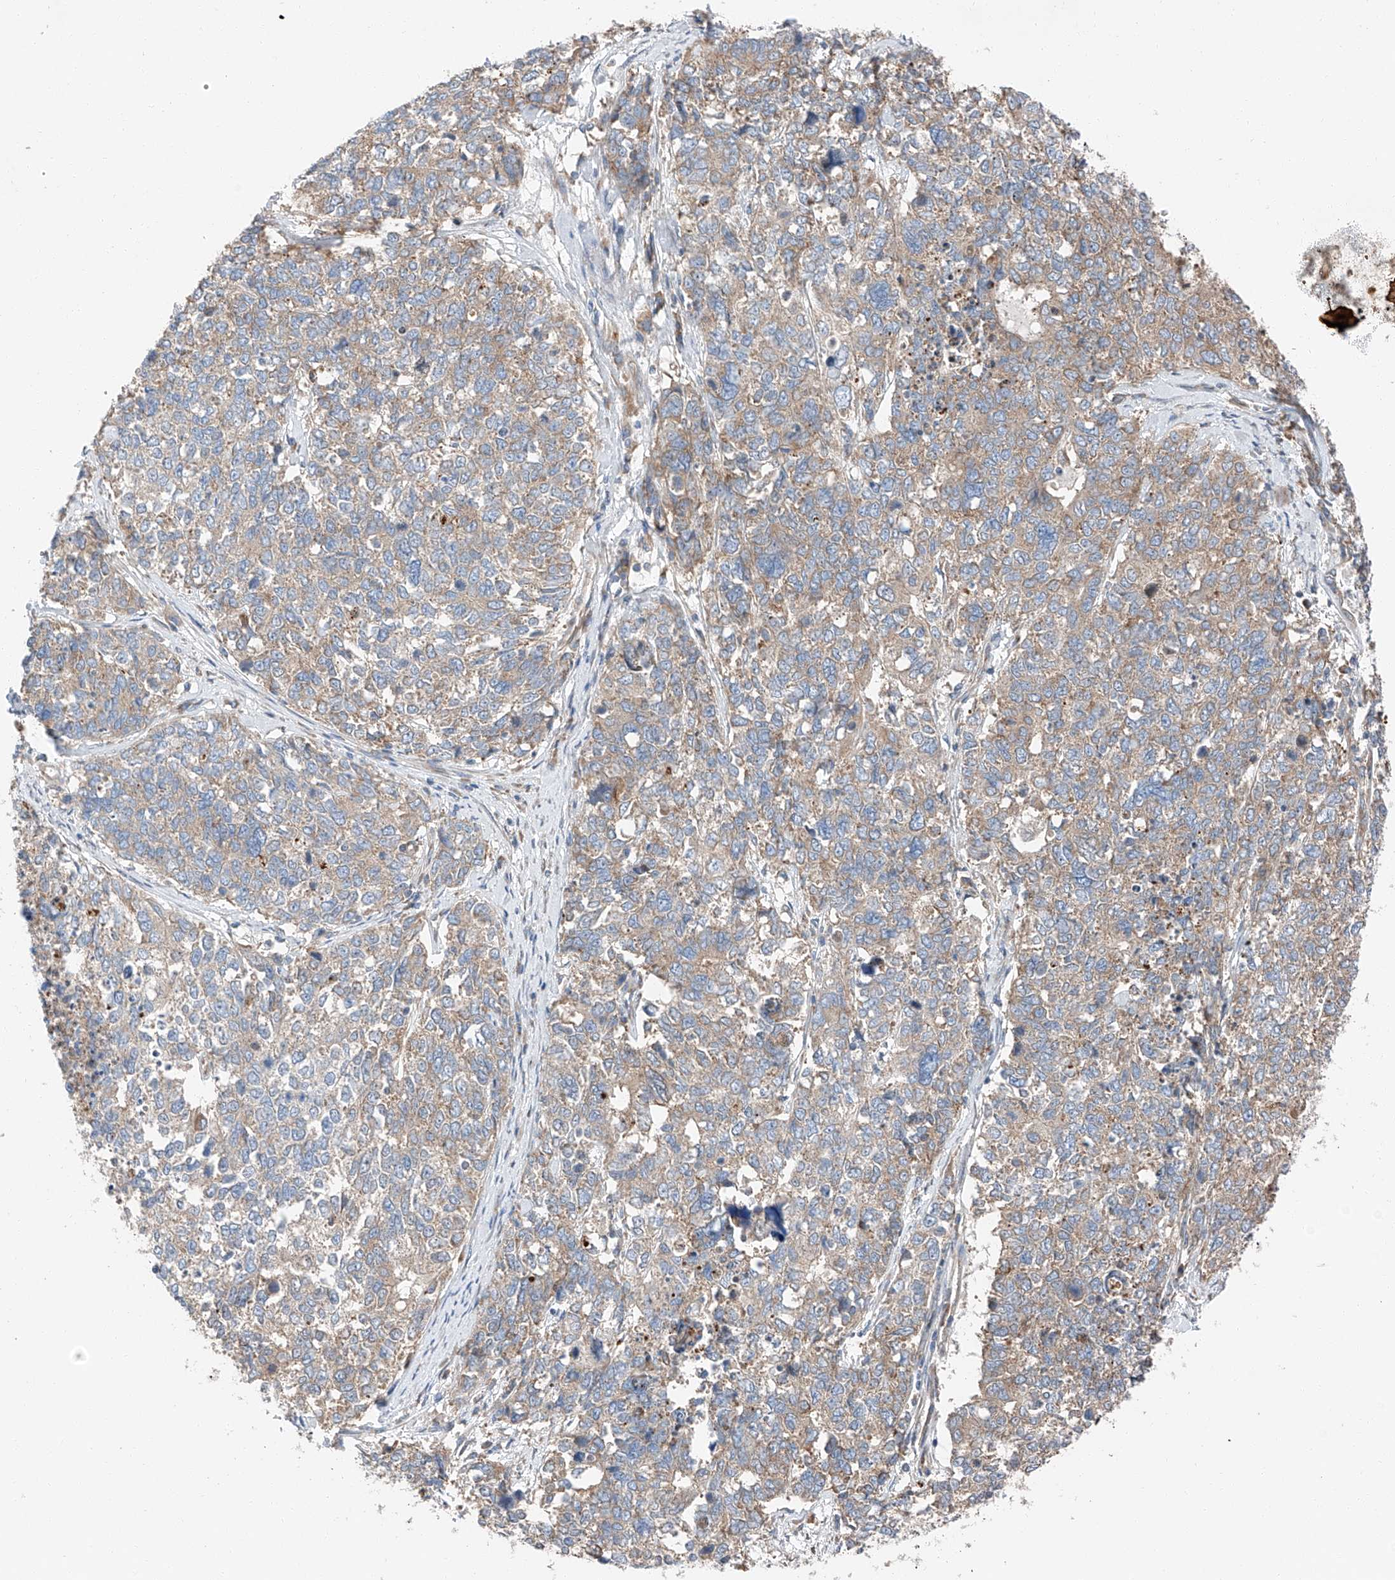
{"staining": {"intensity": "weak", "quantity": "25%-75%", "location": "cytoplasmic/membranous"}, "tissue": "cervical cancer", "cell_type": "Tumor cells", "image_type": "cancer", "snomed": [{"axis": "morphology", "description": "Squamous cell carcinoma, NOS"}, {"axis": "topography", "description": "Cervix"}], "caption": "Cervical cancer (squamous cell carcinoma) stained with DAB immunohistochemistry (IHC) reveals low levels of weak cytoplasmic/membranous staining in about 25%-75% of tumor cells.", "gene": "ZC3H15", "patient": {"sex": "female", "age": 63}}